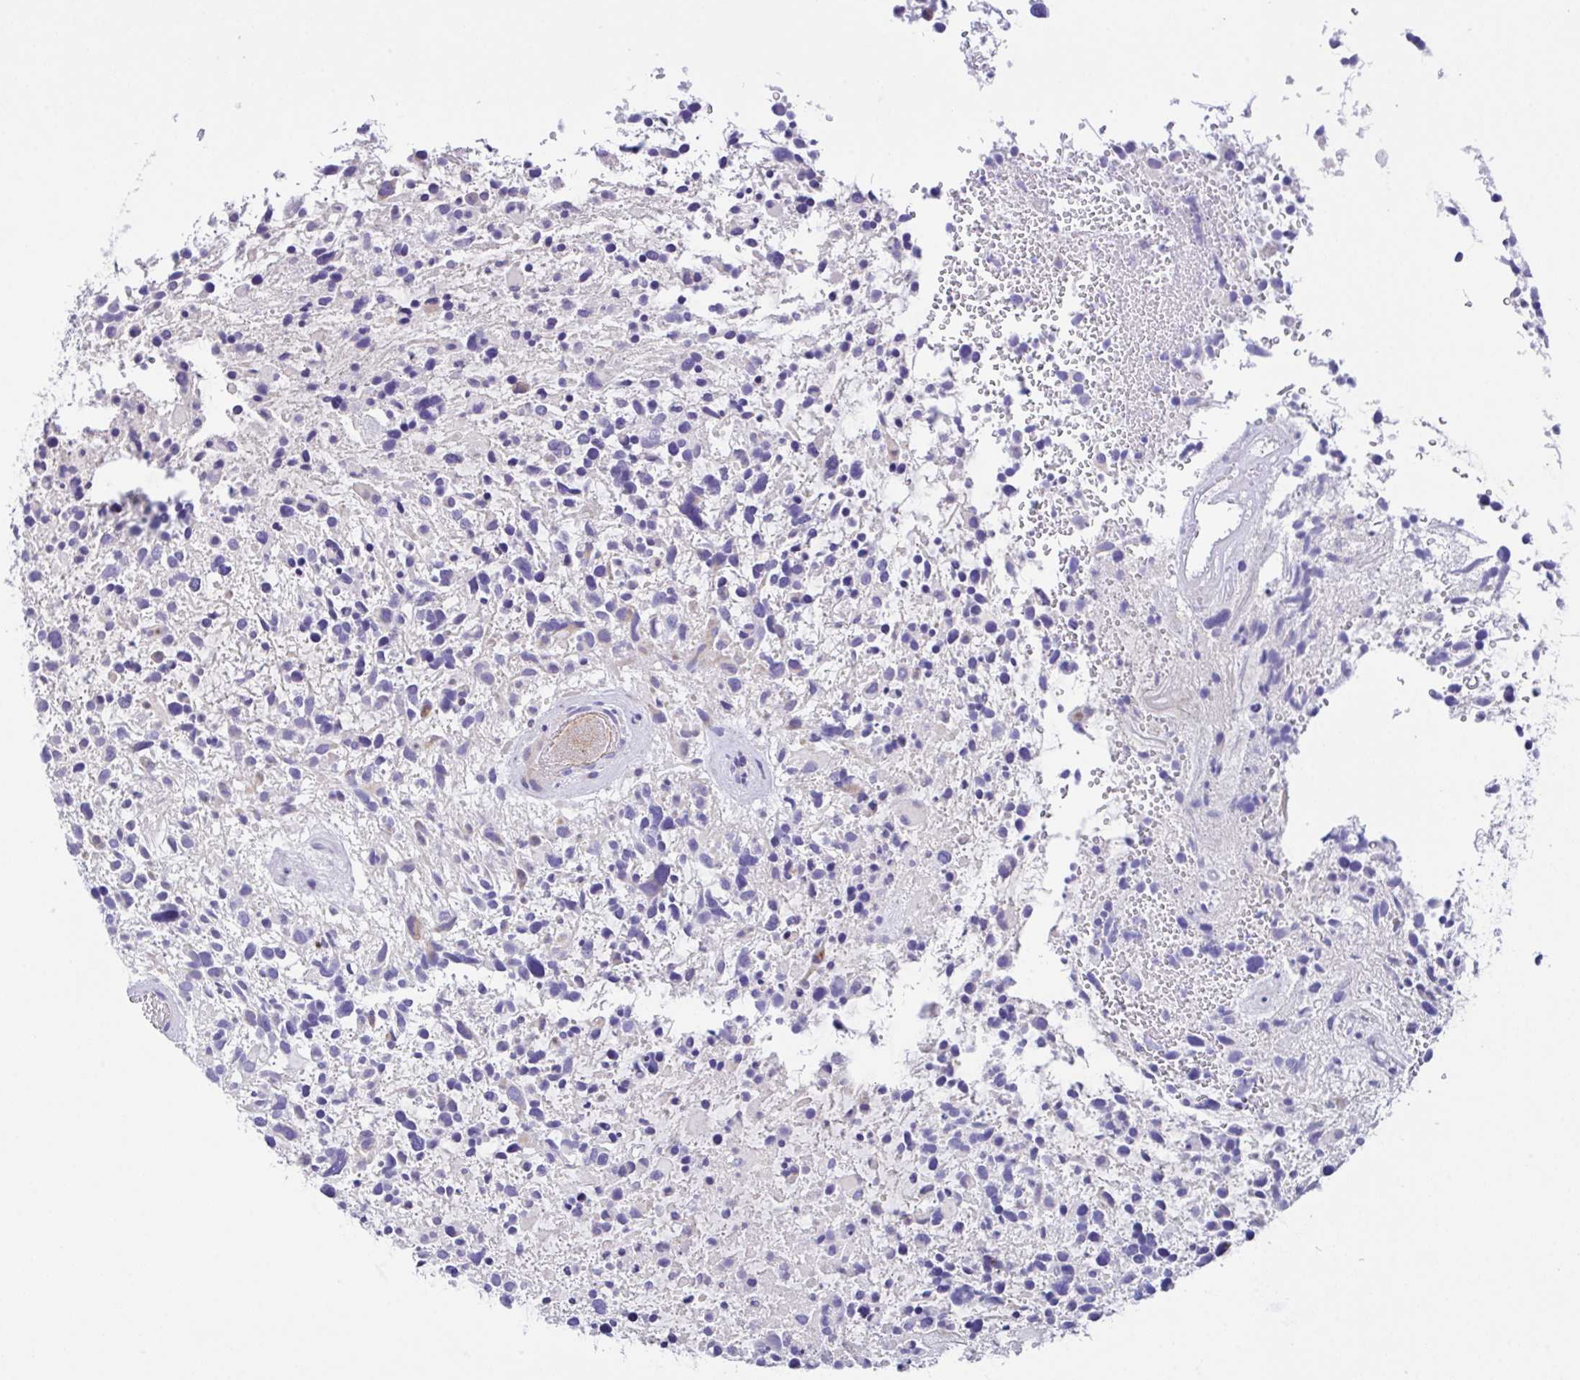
{"staining": {"intensity": "weak", "quantity": "<25%", "location": "cytoplasmic/membranous"}, "tissue": "glioma", "cell_type": "Tumor cells", "image_type": "cancer", "snomed": [{"axis": "morphology", "description": "Glioma, malignant, High grade"}, {"axis": "topography", "description": "Brain"}], "caption": "High magnification brightfield microscopy of glioma stained with DAB (brown) and counterstained with hematoxylin (blue): tumor cells show no significant staining.", "gene": "FBXL20", "patient": {"sex": "female", "age": 11}}